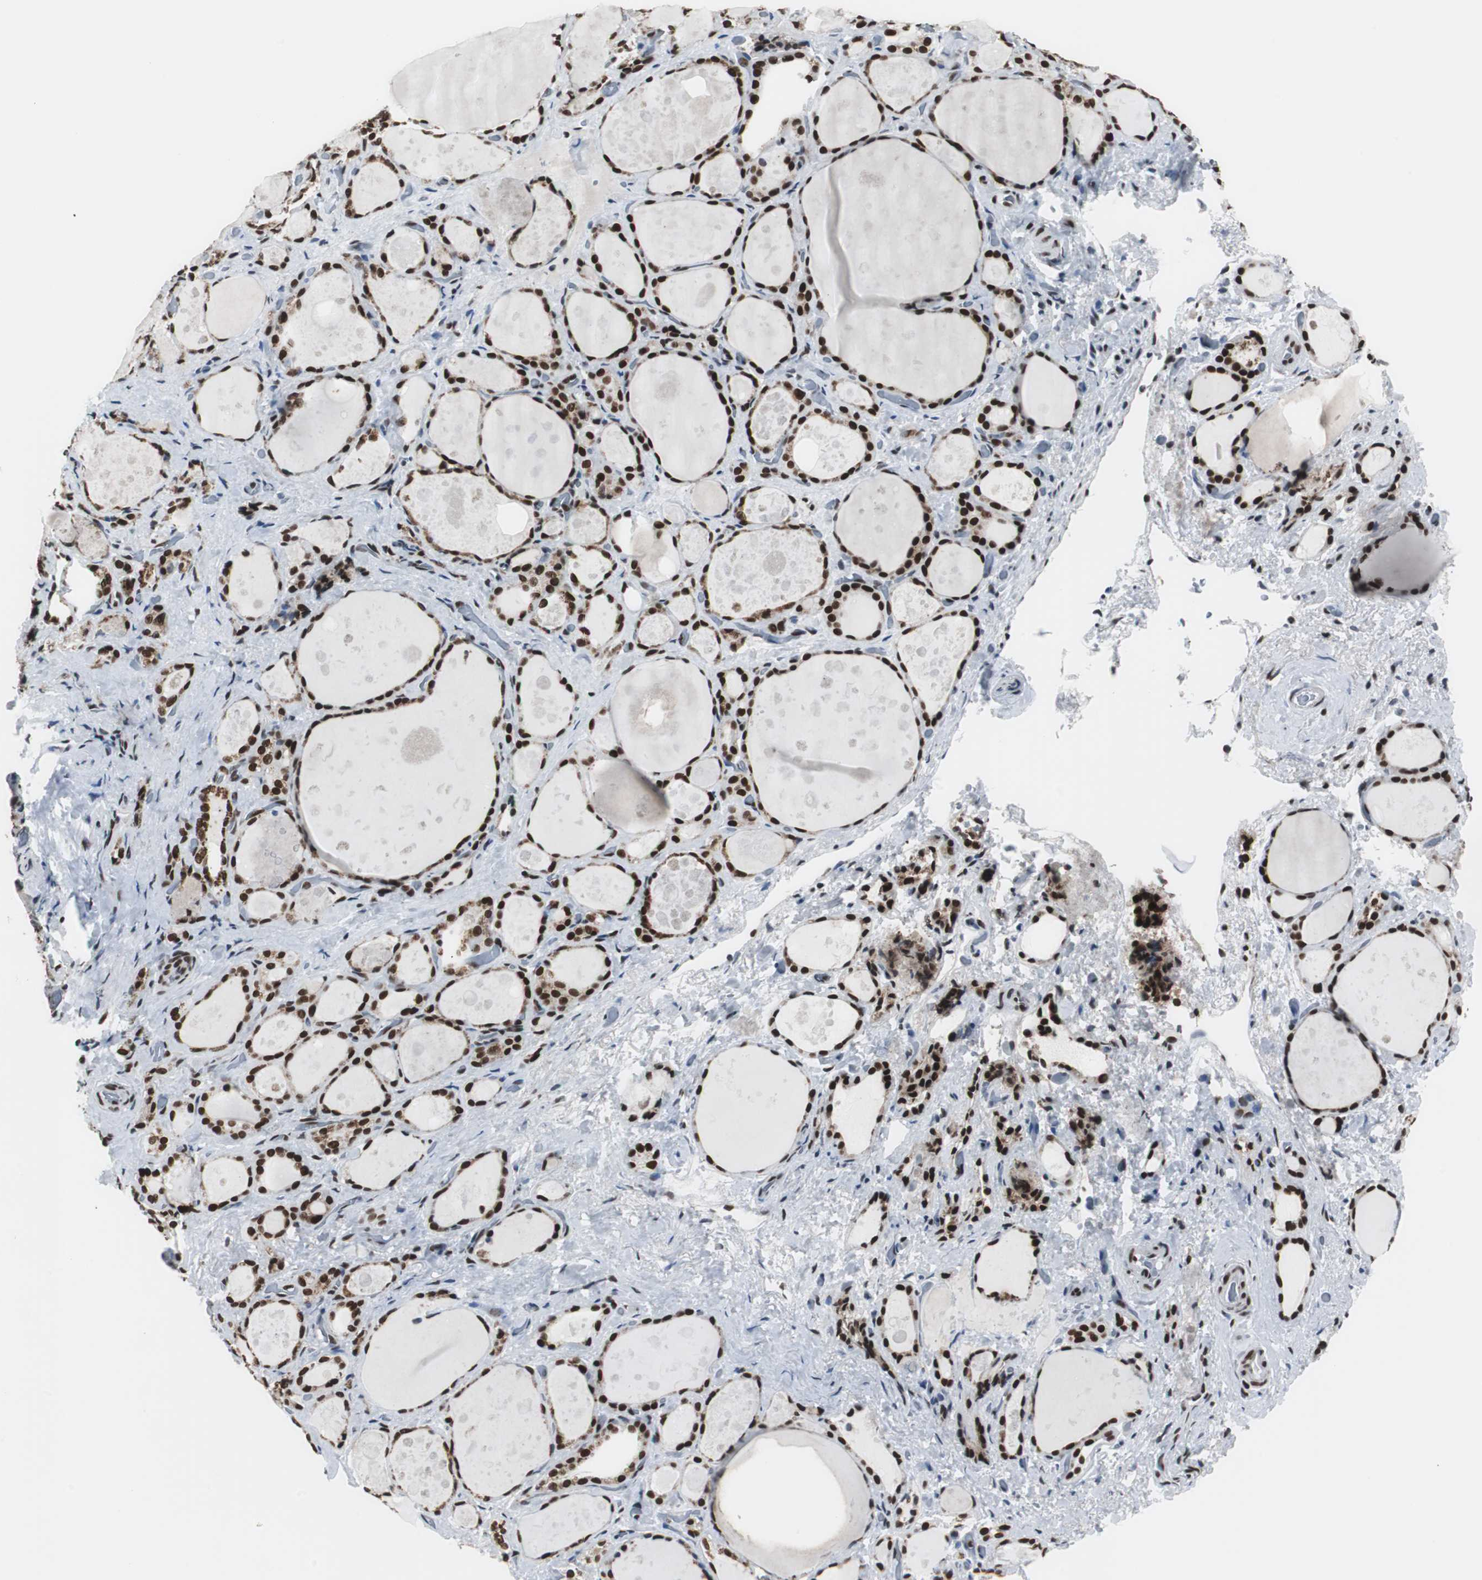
{"staining": {"intensity": "strong", "quantity": ">75%", "location": "nuclear"}, "tissue": "thyroid gland", "cell_type": "Glandular cells", "image_type": "normal", "snomed": [{"axis": "morphology", "description": "Normal tissue, NOS"}, {"axis": "topography", "description": "Thyroid gland"}], "caption": "IHC staining of benign thyroid gland, which exhibits high levels of strong nuclear expression in approximately >75% of glandular cells indicating strong nuclear protein staining. The staining was performed using DAB (brown) for protein detection and nuclei were counterstained in hematoxylin (blue).", "gene": "XRCC1", "patient": {"sex": "female", "age": 75}}